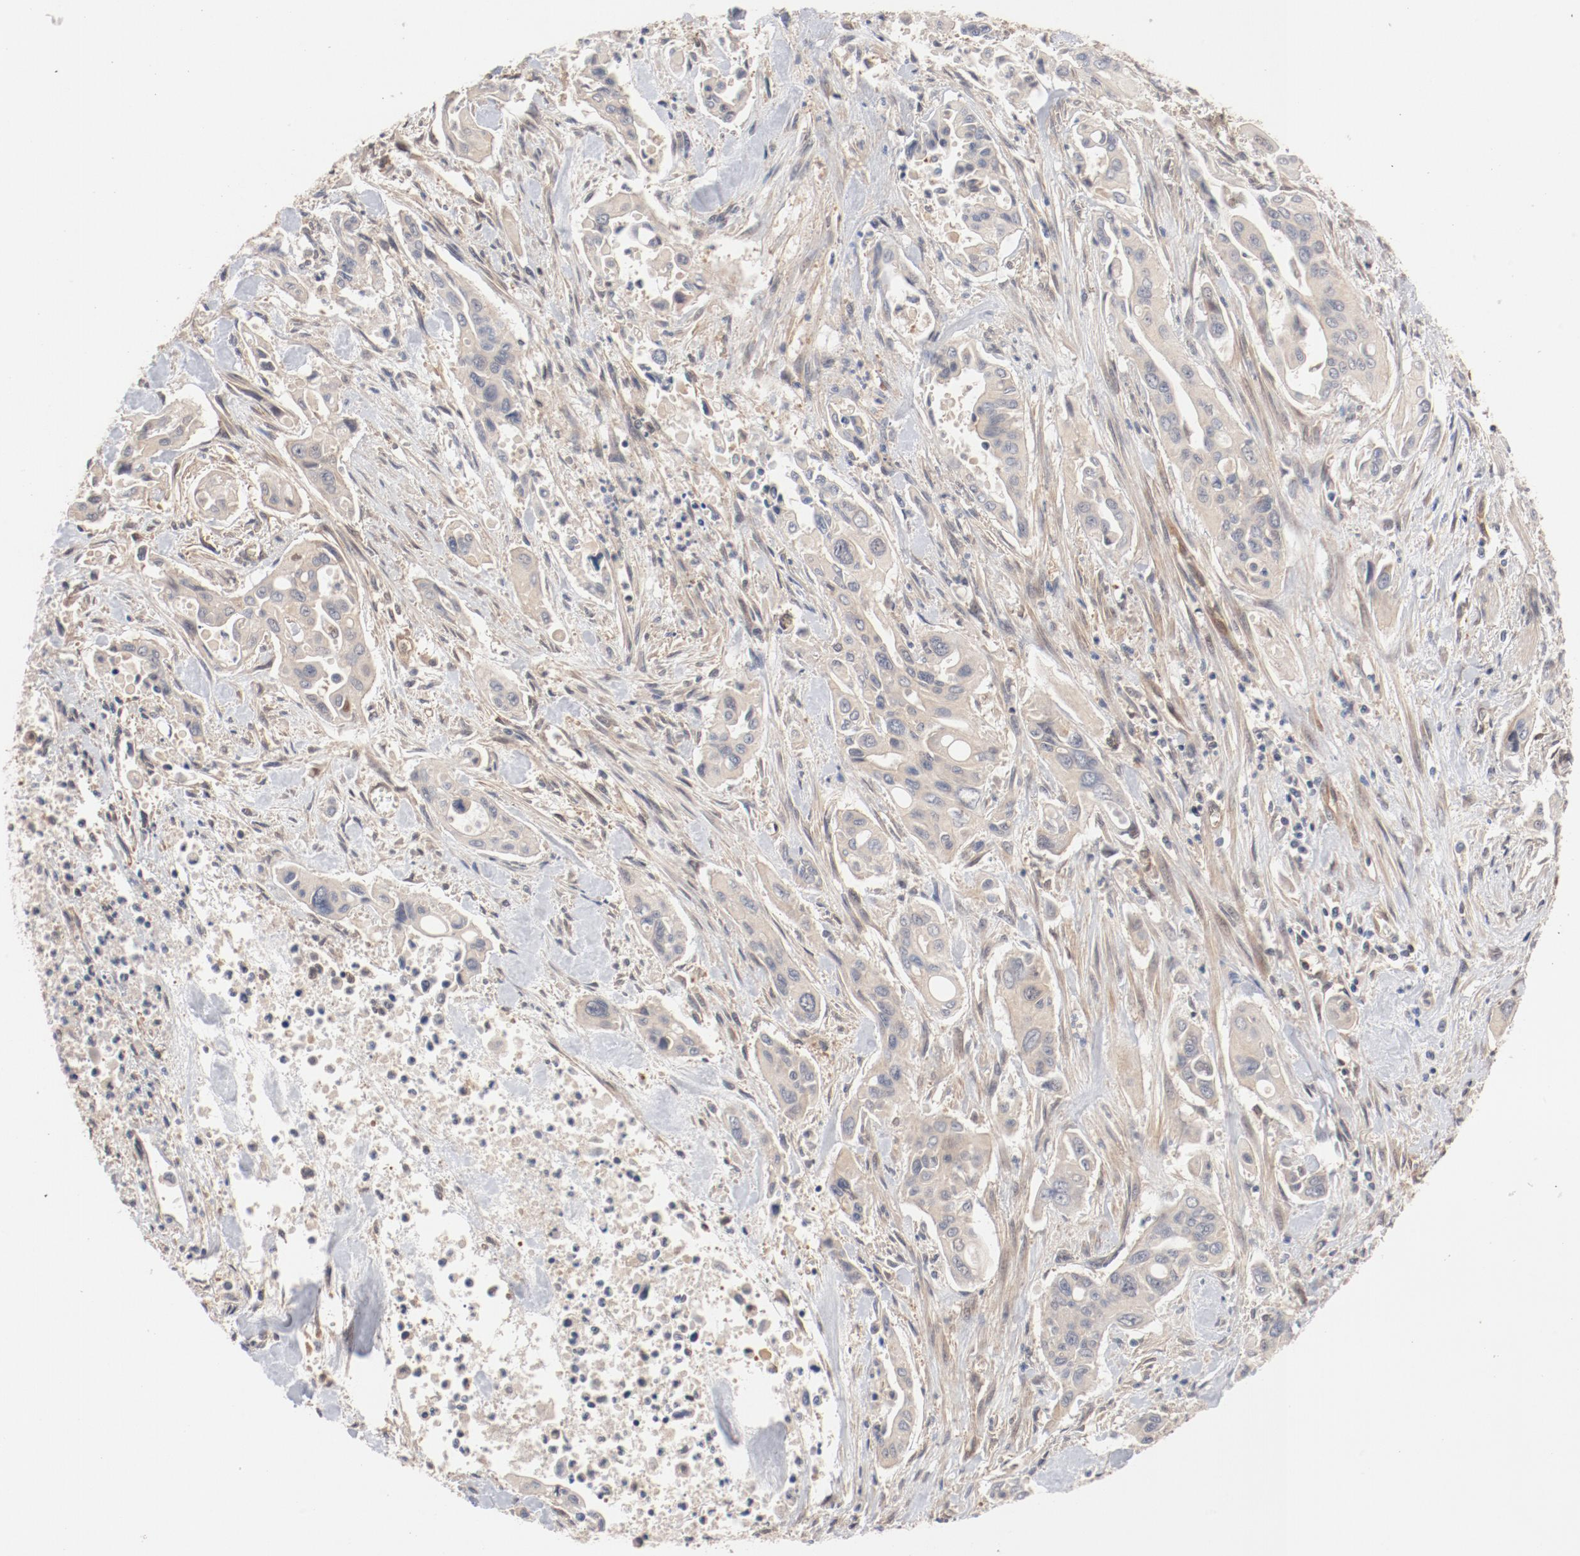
{"staining": {"intensity": "negative", "quantity": "none", "location": "none"}, "tissue": "pancreatic cancer", "cell_type": "Tumor cells", "image_type": "cancer", "snomed": [{"axis": "morphology", "description": "Adenocarcinoma, NOS"}, {"axis": "topography", "description": "Pancreas"}], "caption": "There is no significant expression in tumor cells of pancreatic cancer.", "gene": "PITPNM2", "patient": {"sex": "male", "age": 77}}